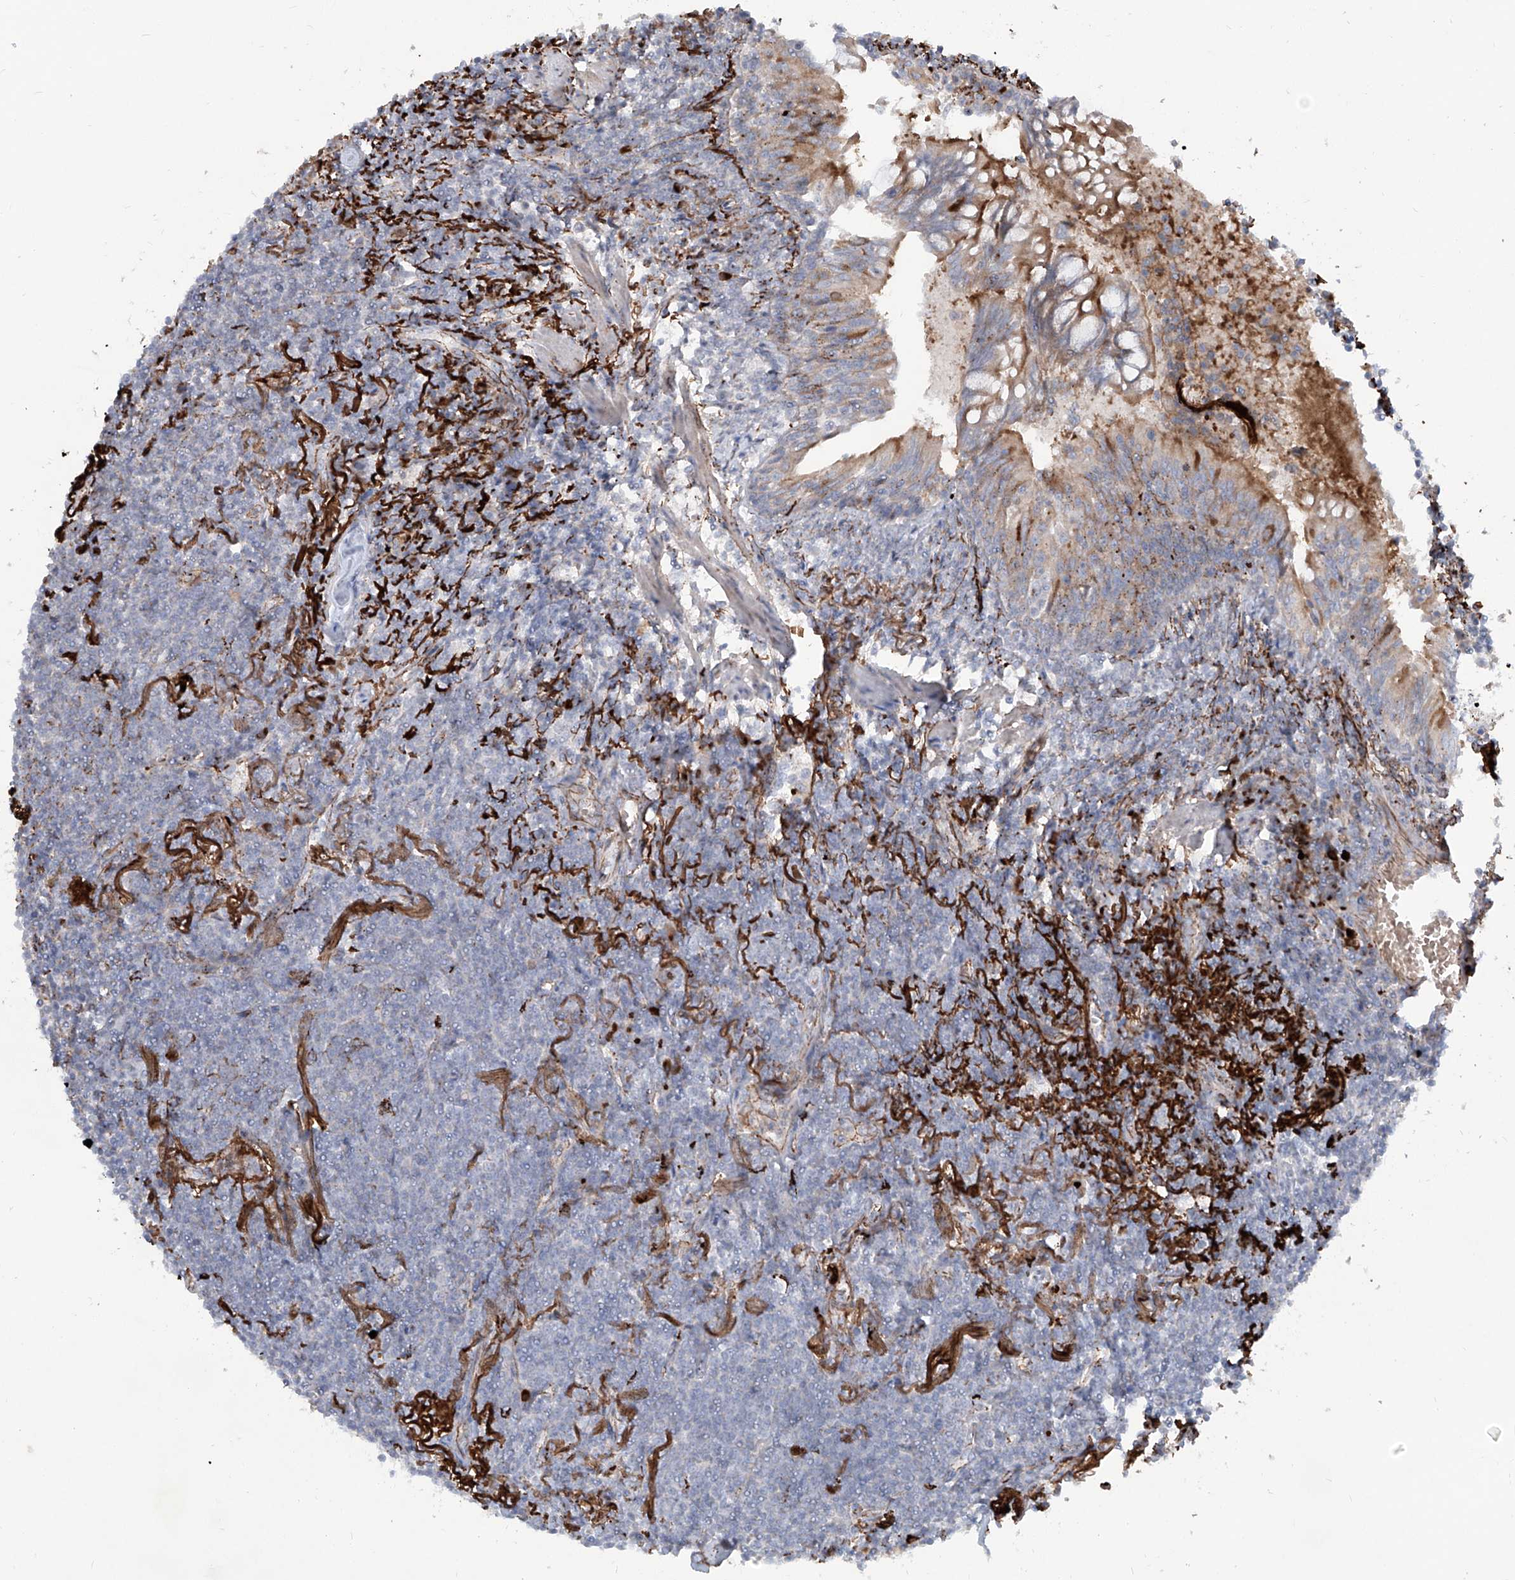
{"staining": {"intensity": "negative", "quantity": "none", "location": "none"}, "tissue": "lymphoma", "cell_type": "Tumor cells", "image_type": "cancer", "snomed": [{"axis": "morphology", "description": "Malignant lymphoma, non-Hodgkin's type, Low grade"}, {"axis": "topography", "description": "Lung"}], "caption": "This histopathology image is of malignant lymphoma, non-Hodgkin's type (low-grade) stained with immunohistochemistry to label a protein in brown with the nuclei are counter-stained blue. There is no positivity in tumor cells.", "gene": "CDH5", "patient": {"sex": "female", "age": 71}}